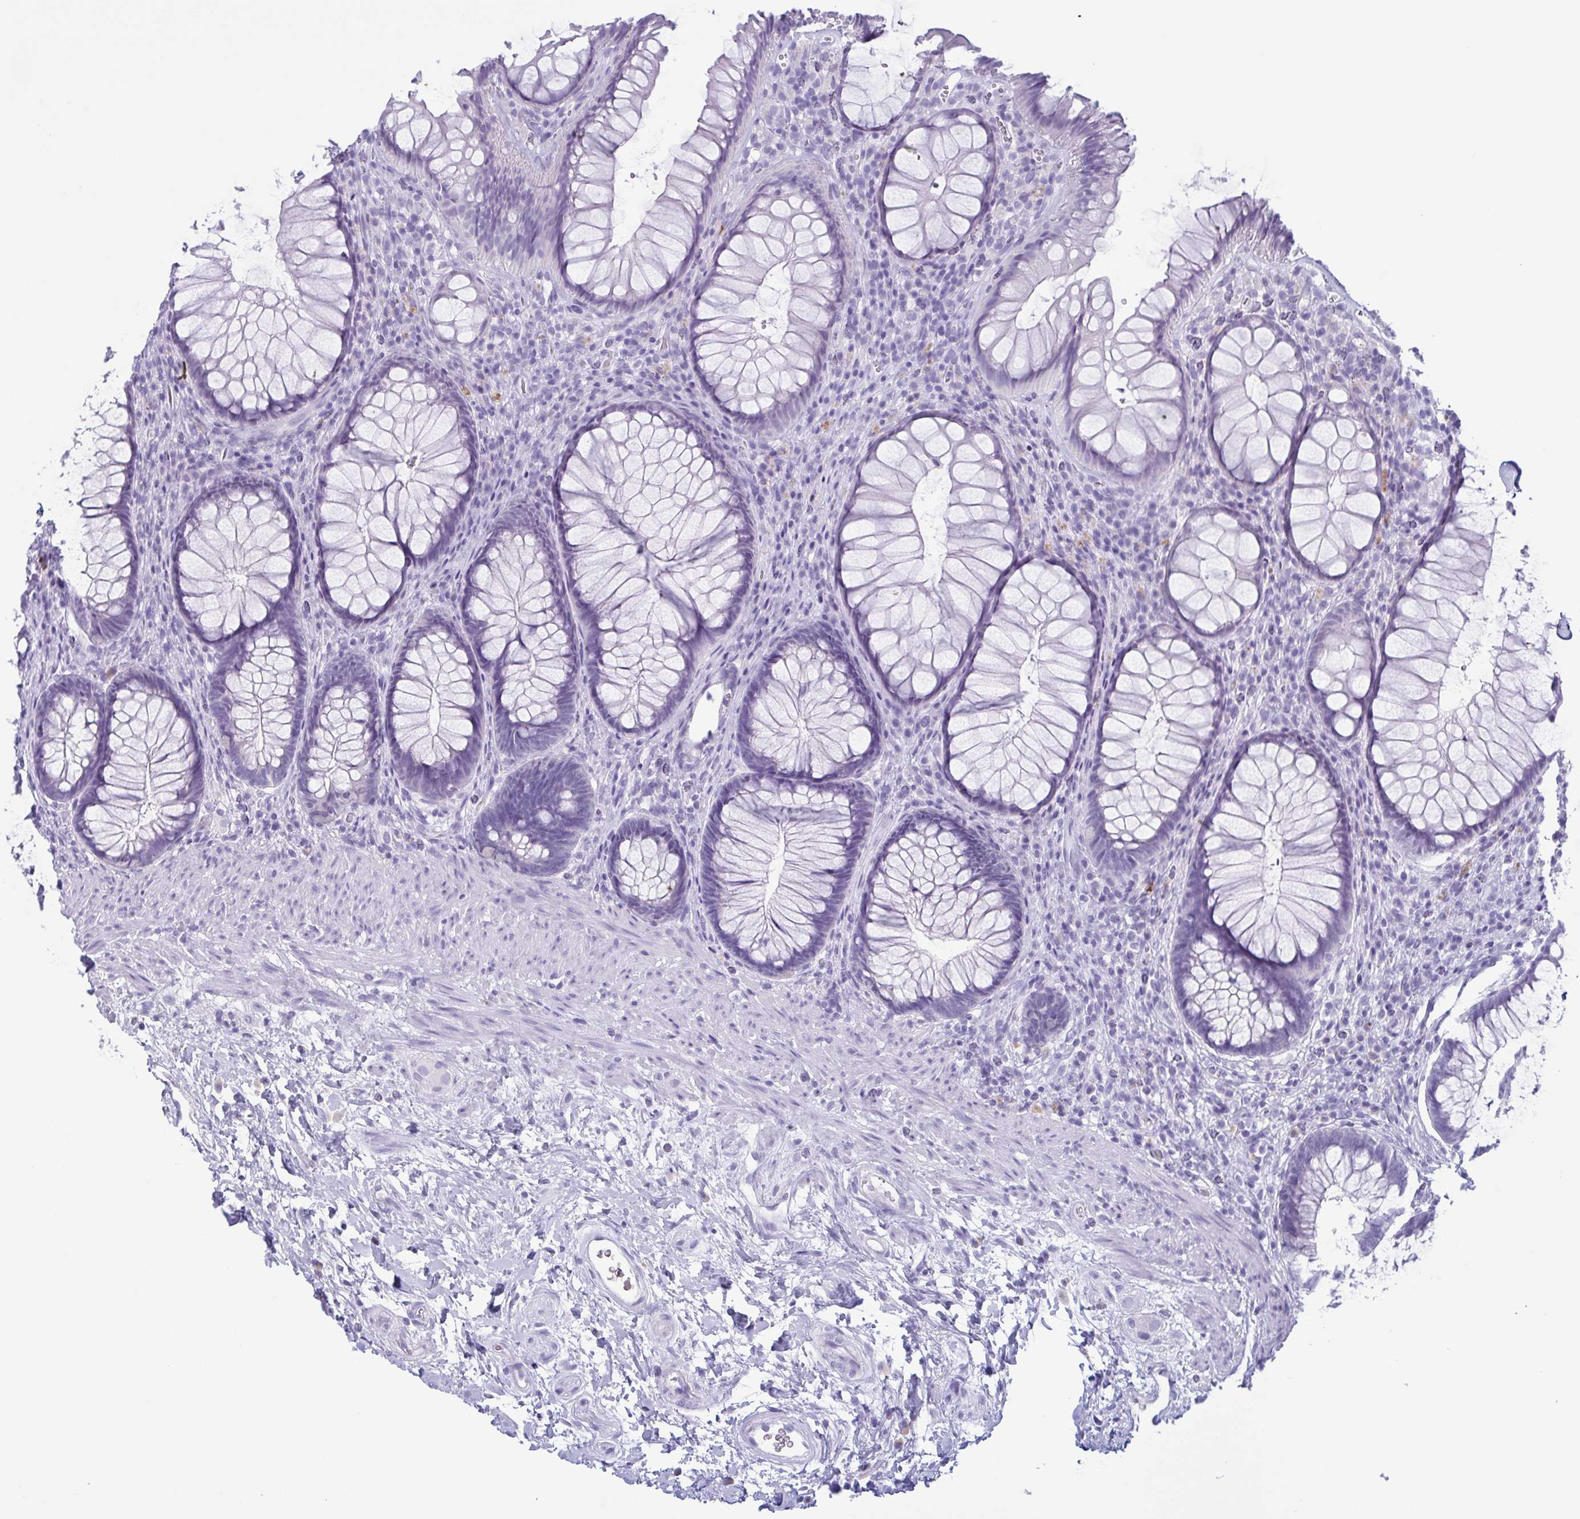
{"staining": {"intensity": "negative", "quantity": "none", "location": "none"}, "tissue": "rectum", "cell_type": "Glandular cells", "image_type": "normal", "snomed": [{"axis": "morphology", "description": "Normal tissue, NOS"}, {"axis": "topography", "description": "Smooth muscle"}, {"axis": "topography", "description": "Rectum"}], "caption": "Glandular cells show no significant staining in unremarkable rectum. The staining is performed using DAB brown chromogen with nuclei counter-stained in using hematoxylin.", "gene": "LTF", "patient": {"sex": "male", "age": 53}}